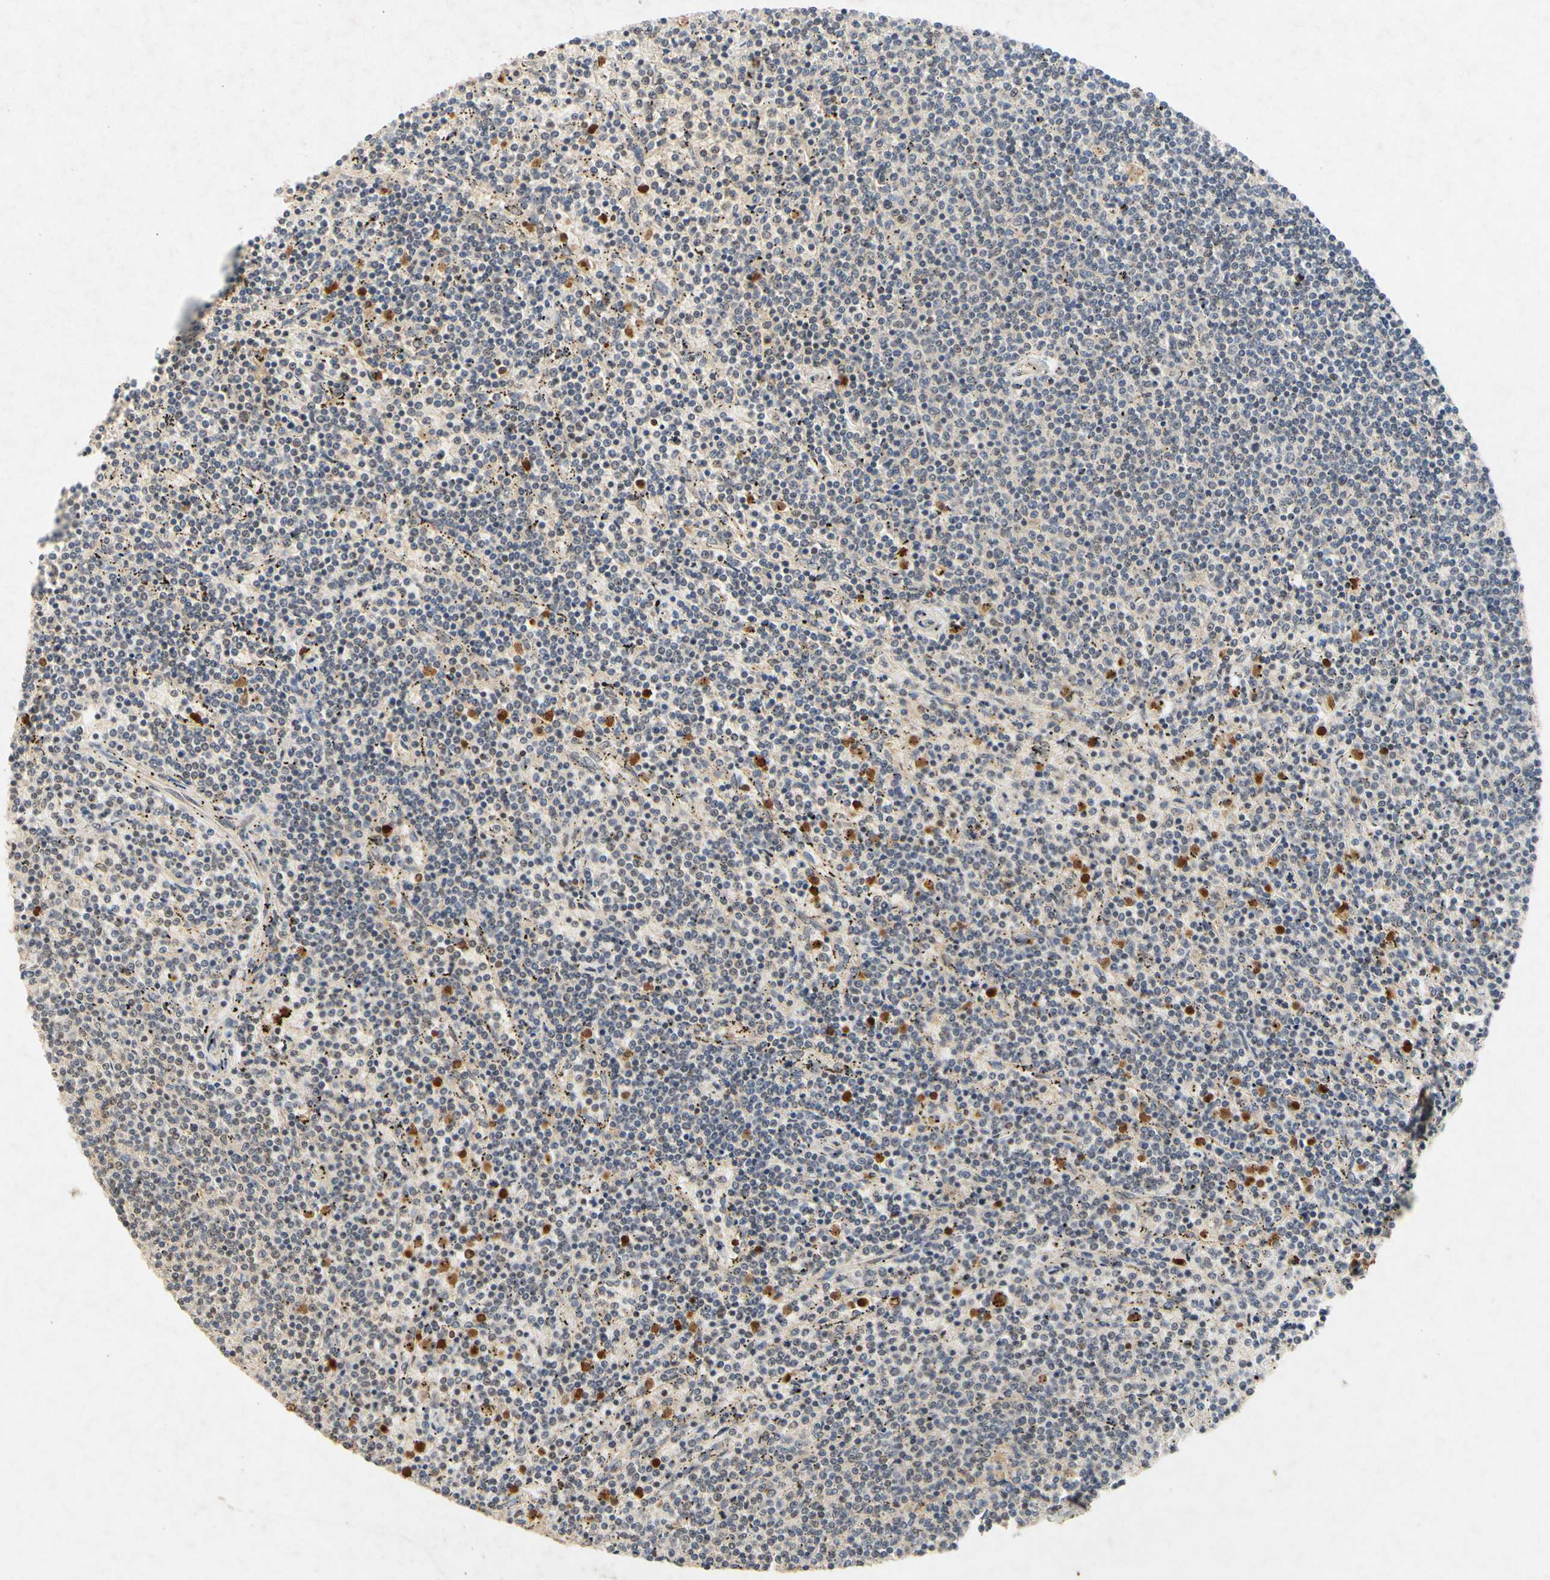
{"staining": {"intensity": "negative", "quantity": "none", "location": "none"}, "tissue": "lymphoma", "cell_type": "Tumor cells", "image_type": "cancer", "snomed": [{"axis": "morphology", "description": "Malignant lymphoma, non-Hodgkin's type, Low grade"}, {"axis": "topography", "description": "Spleen"}], "caption": "IHC histopathology image of neoplastic tissue: lymphoma stained with DAB reveals no significant protein staining in tumor cells.", "gene": "CP", "patient": {"sex": "female", "age": 50}}